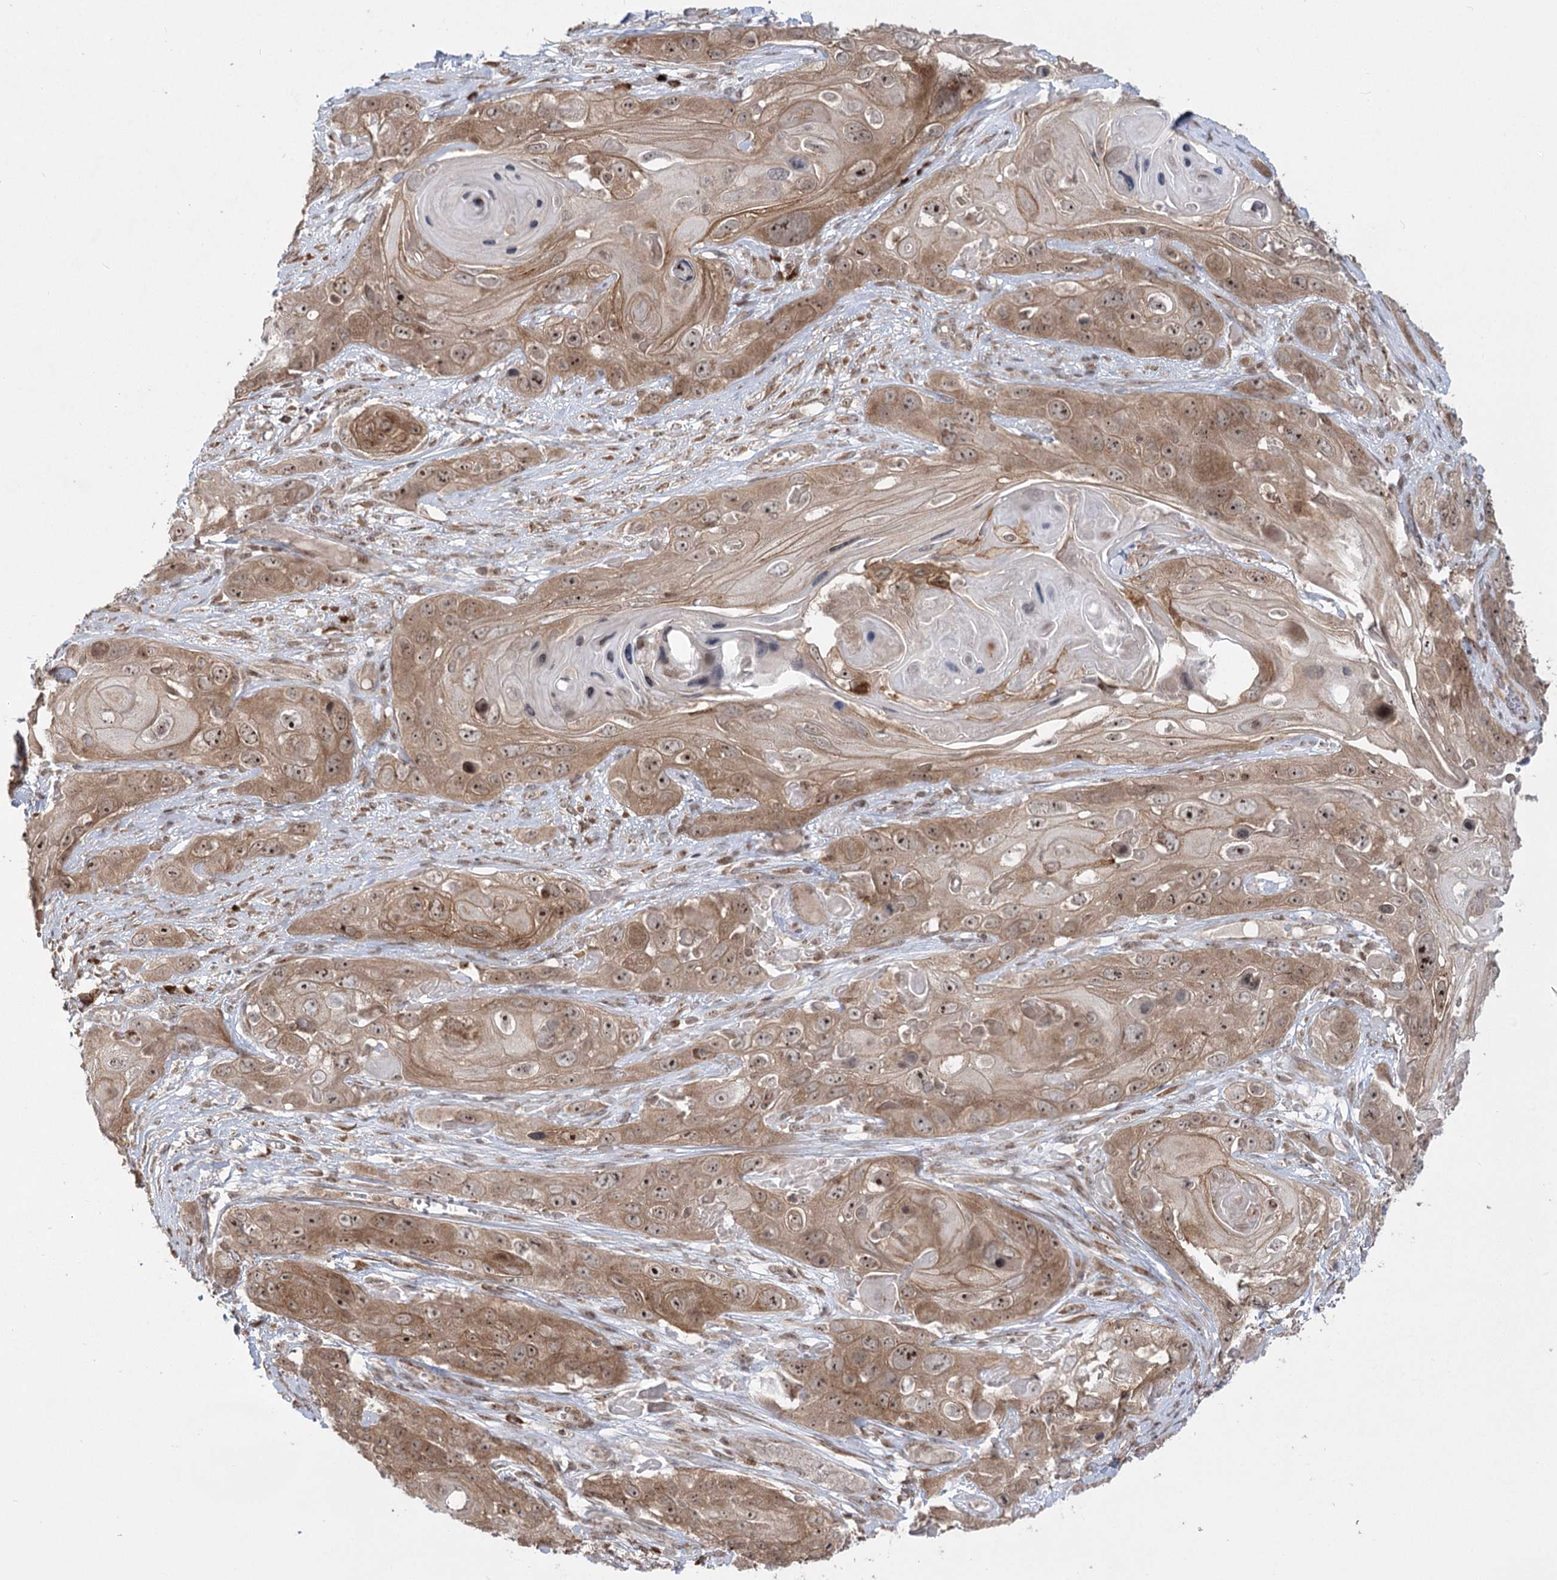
{"staining": {"intensity": "moderate", "quantity": ">75%", "location": "cytoplasmic/membranous,nuclear"}, "tissue": "skin cancer", "cell_type": "Tumor cells", "image_type": "cancer", "snomed": [{"axis": "morphology", "description": "Squamous cell carcinoma, NOS"}, {"axis": "topography", "description": "Skin"}], "caption": "A medium amount of moderate cytoplasmic/membranous and nuclear positivity is appreciated in about >75% of tumor cells in squamous cell carcinoma (skin) tissue.", "gene": "SYTL1", "patient": {"sex": "male", "age": 55}}